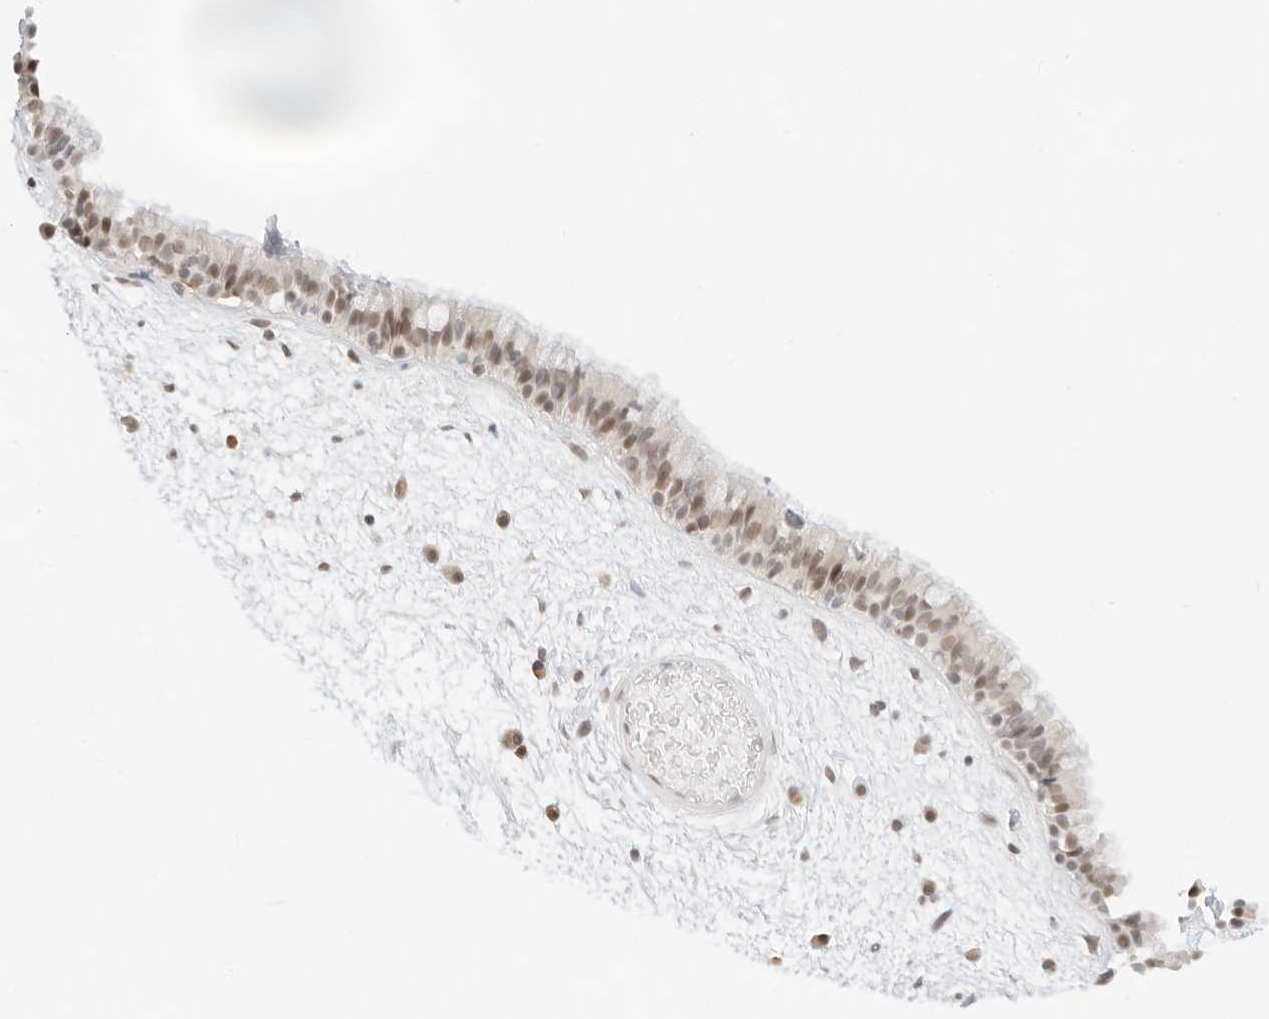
{"staining": {"intensity": "weak", "quantity": ">75%", "location": "nuclear"}, "tissue": "nasopharynx", "cell_type": "Respiratory epithelial cells", "image_type": "normal", "snomed": [{"axis": "morphology", "description": "Normal tissue, NOS"}, {"axis": "morphology", "description": "Inflammation, NOS"}, {"axis": "topography", "description": "Nasopharynx"}], "caption": "Protein staining demonstrates weak nuclear staining in about >75% of respiratory epithelial cells in normal nasopharynx. The staining was performed using DAB (3,3'-diaminobenzidine) to visualize the protein expression in brown, while the nuclei were stained in blue with hematoxylin (Magnification: 20x).", "gene": "GNAS", "patient": {"sex": "male", "age": 48}}